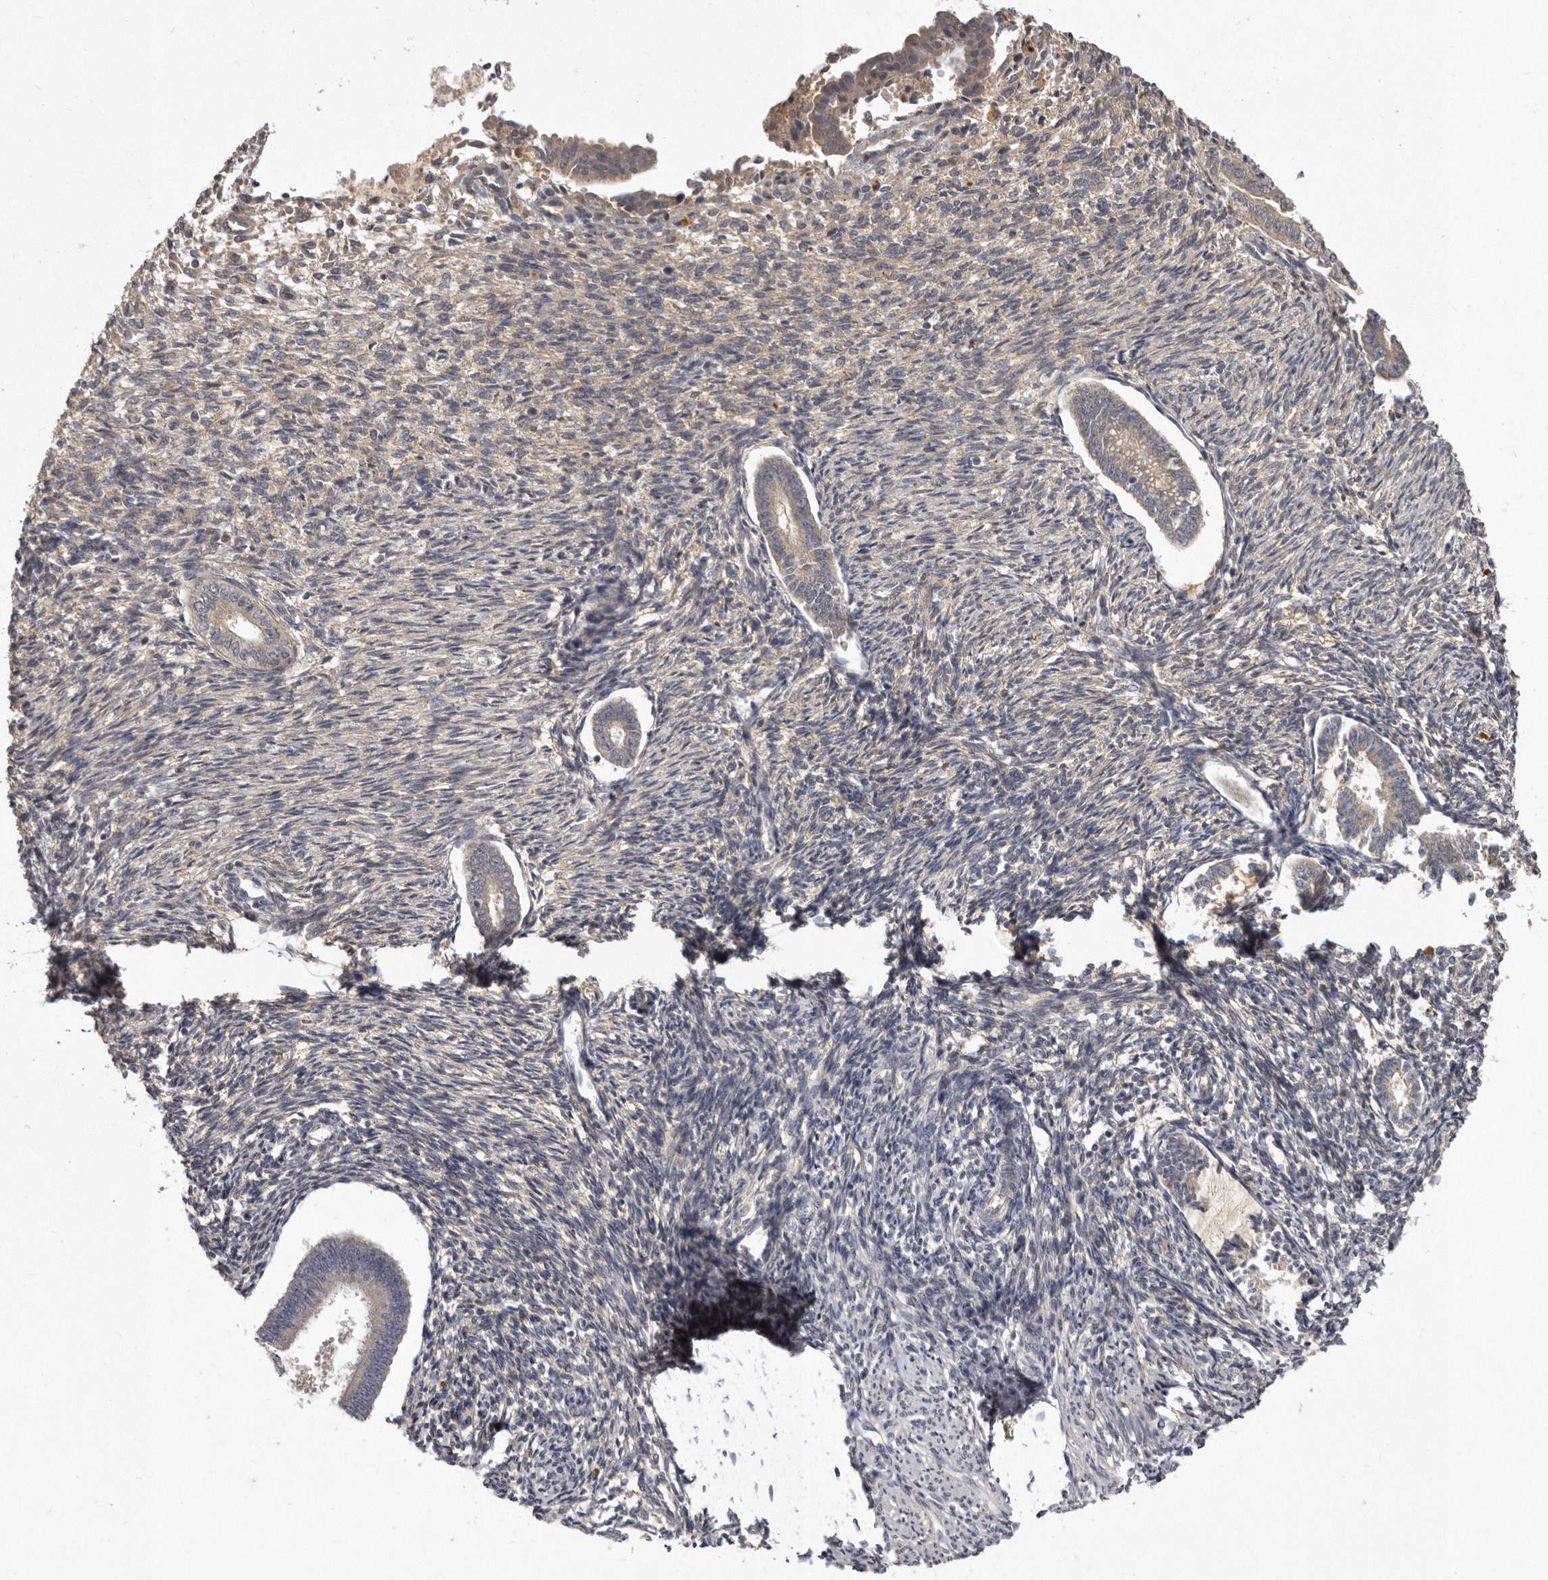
{"staining": {"intensity": "negative", "quantity": "none", "location": "none"}, "tissue": "endometrium", "cell_type": "Cells in endometrial stroma", "image_type": "normal", "snomed": [{"axis": "morphology", "description": "Normal tissue, NOS"}, {"axis": "topography", "description": "Endometrium"}], "caption": "Protein analysis of unremarkable endometrium demonstrates no significant expression in cells in endometrial stroma.", "gene": "SLC22A1", "patient": {"sex": "female", "age": 56}}